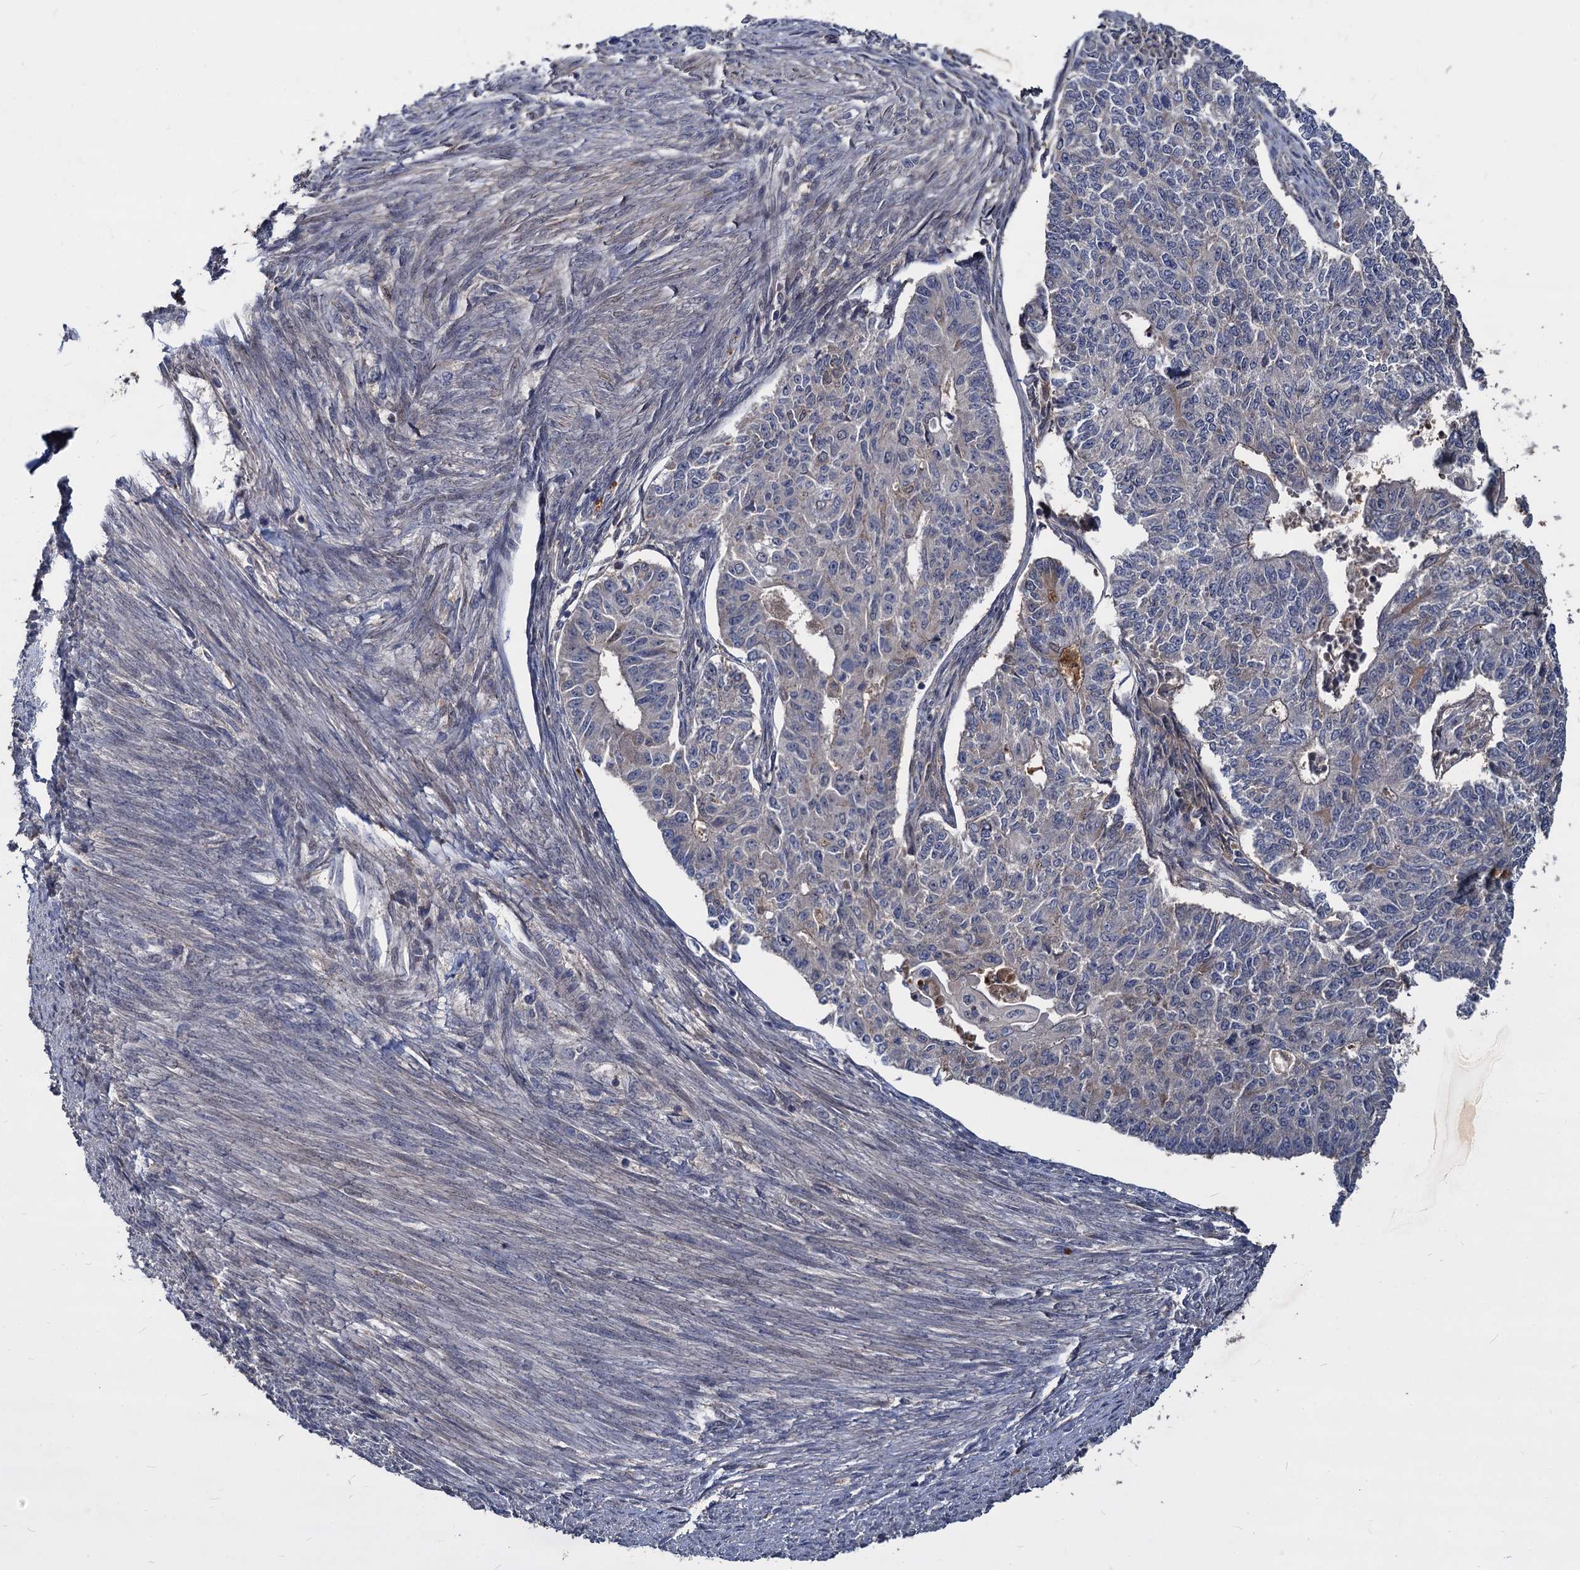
{"staining": {"intensity": "negative", "quantity": "none", "location": "none"}, "tissue": "endometrial cancer", "cell_type": "Tumor cells", "image_type": "cancer", "snomed": [{"axis": "morphology", "description": "Adenocarcinoma, NOS"}, {"axis": "topography", "description": "Endometrium"}], "caption": "The image exhibits no staining of tumor cells in endometrial adenocarcinoma.", "gene": "CCDC184", "patient": {"sex": "female", "age": 32}}